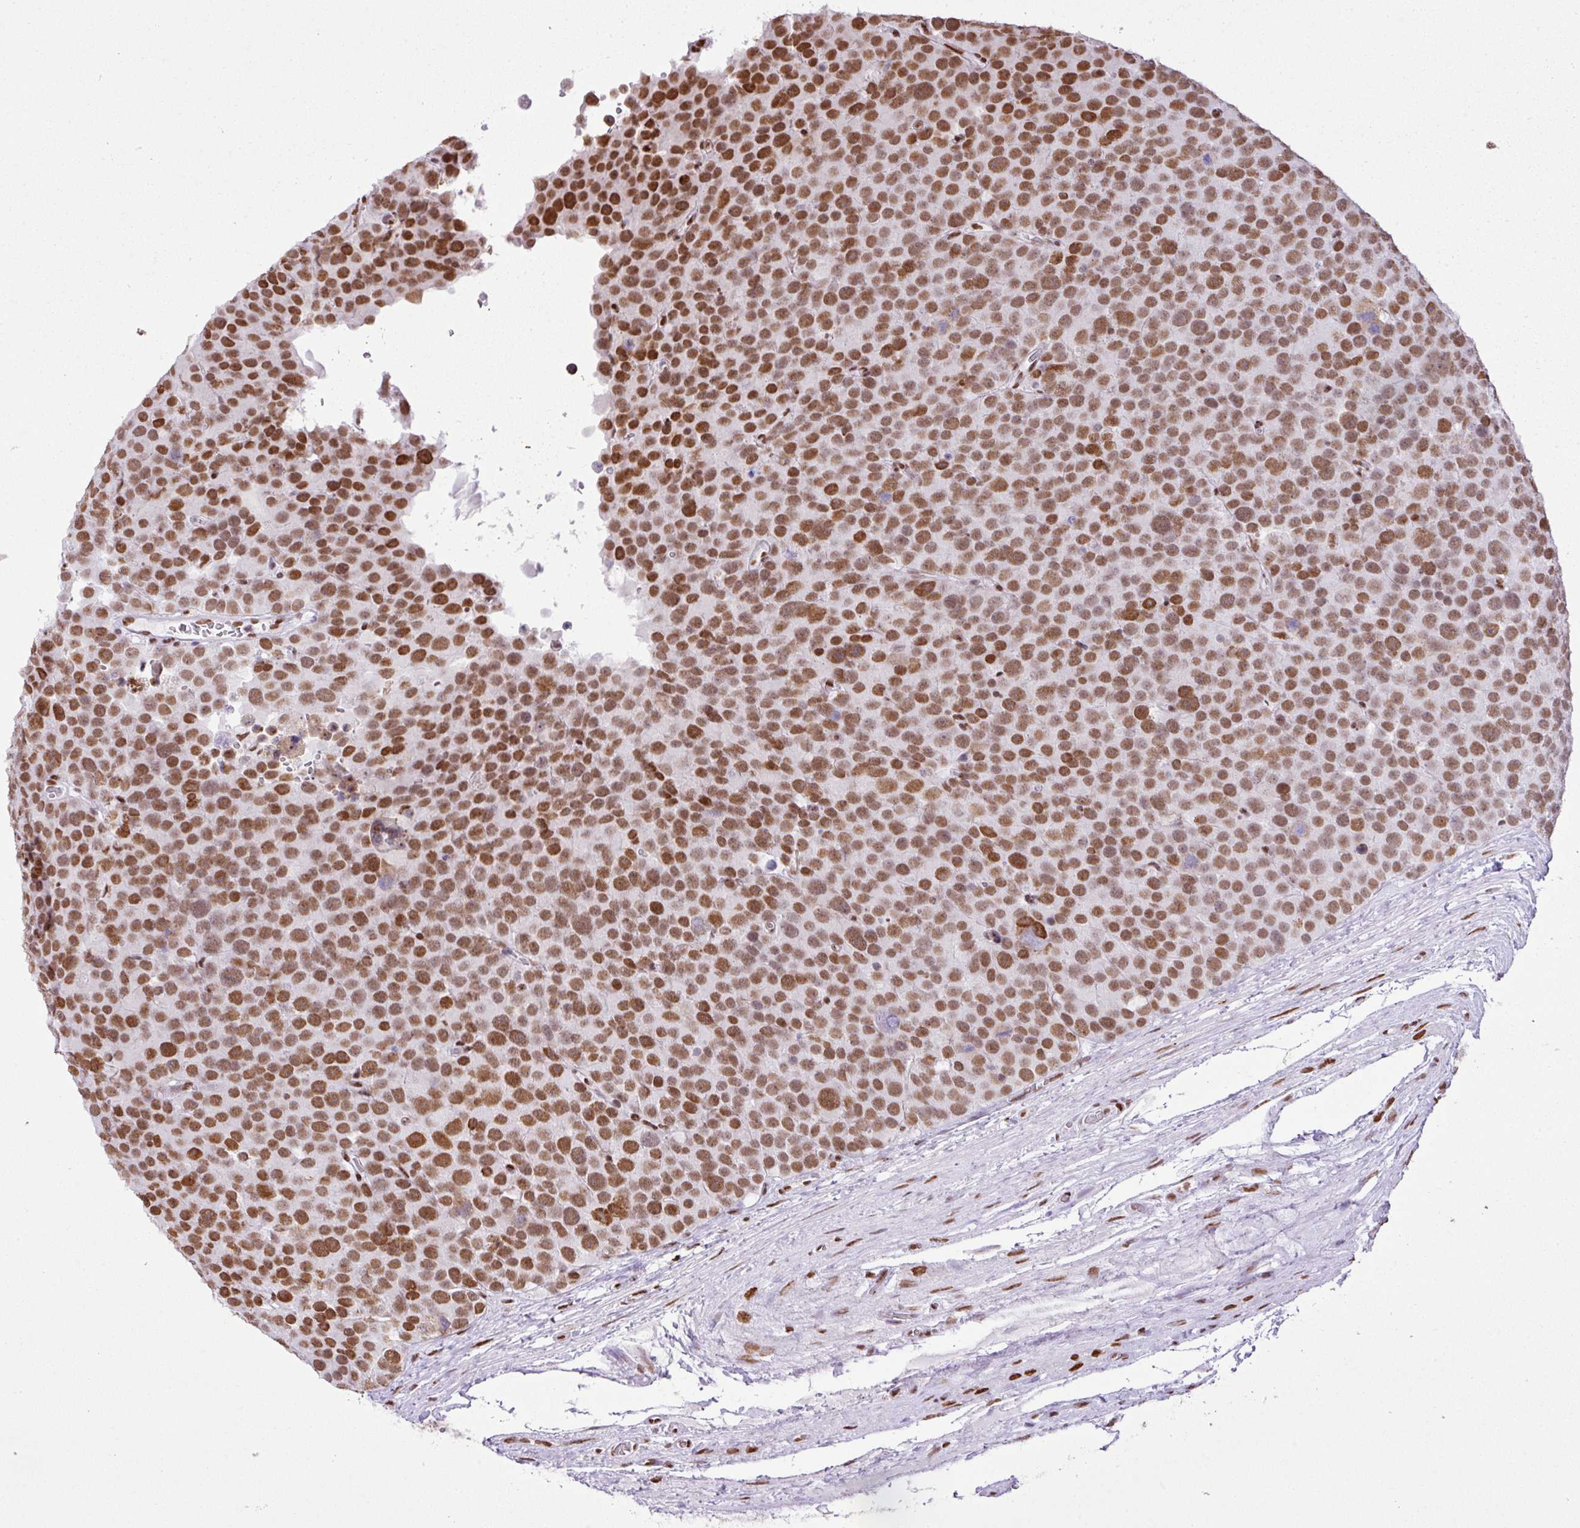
{"staining": {"intensity": "moderate", "quantity": ">75%", "location": "nuclear"}, "tissue": "testis cancer", "cell_type": "Tumor cells", "image_type": "cancer", "snomed": [{"axis": "morphology", "description": "Seminoma, NOS"}, {"axis": "topography", "description": "Testis"}], "caption": "Immunohistochemistry (IHC) staining of testis cancer (seminoma), which shows medium levels of moderate nuclear positivity in approximately >75% of tumor cells indicating moderate nuclear protein positivity. The staining was performed using DAB (3,3'-diaminobenzidine) (brown) for protein detection and nuclei were counterstained in hematoxylin (blue).", "gene": "RARG", "patient": {"sex": "male", "age": 71}}